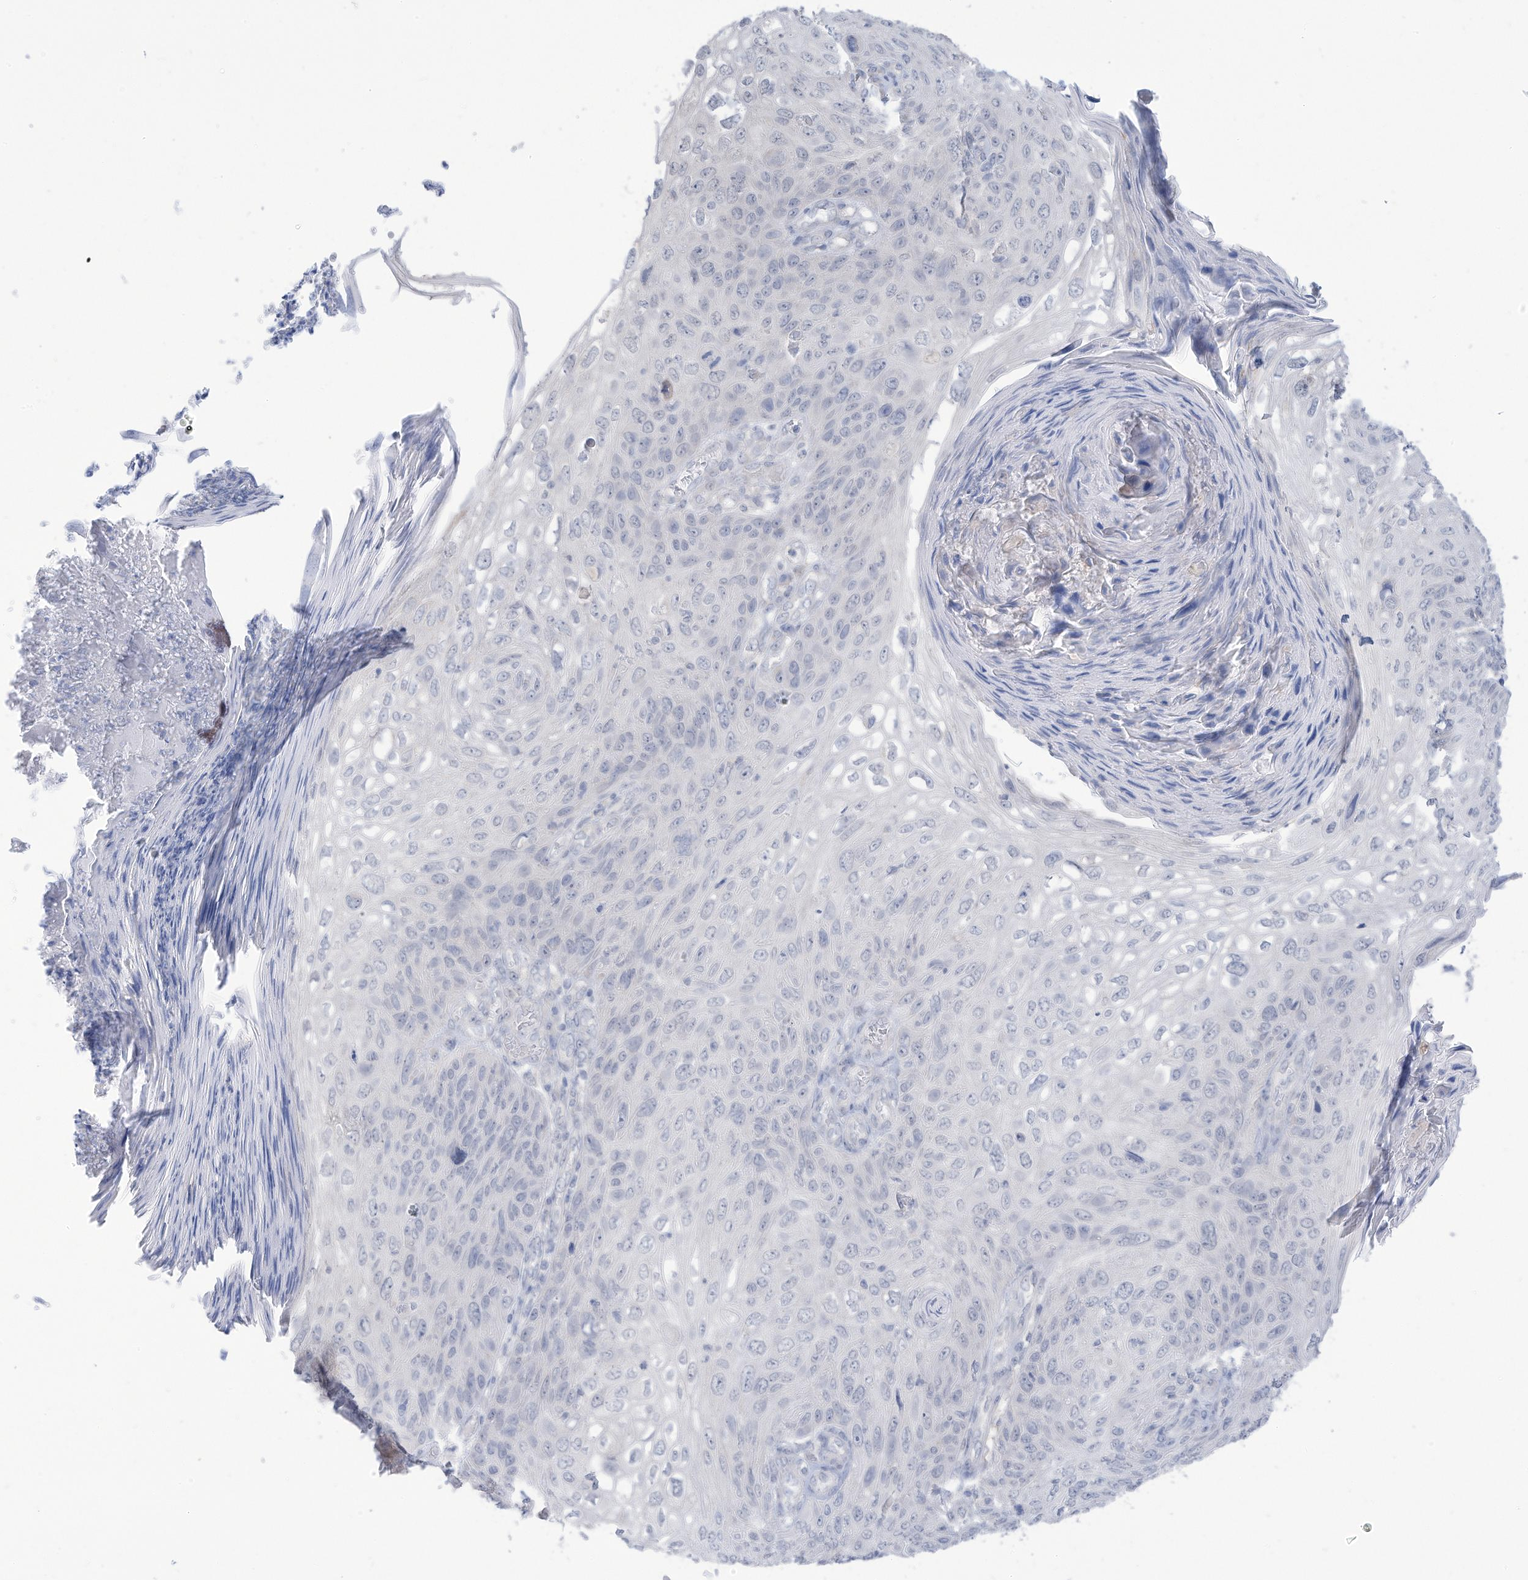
{"staining": {"intensity": "negative", "quantity": "none", "location": "none"}, "tissue": "skin cancer", "cell_type": "Tumor cells", "image_type": "cancer", "snomed": [{"axis": "morphology", "description": "Squamous cell carcinoma, NOS"}, {"axis": "topography", "description": "Skin"}], "caption": "High power microscopy image of an immunohistochemistry histopathology image of skin cancer, revealing no significant expression in tumor cells.", "gene": "OGT", "patient": {"sex": "female", "age": 90}}